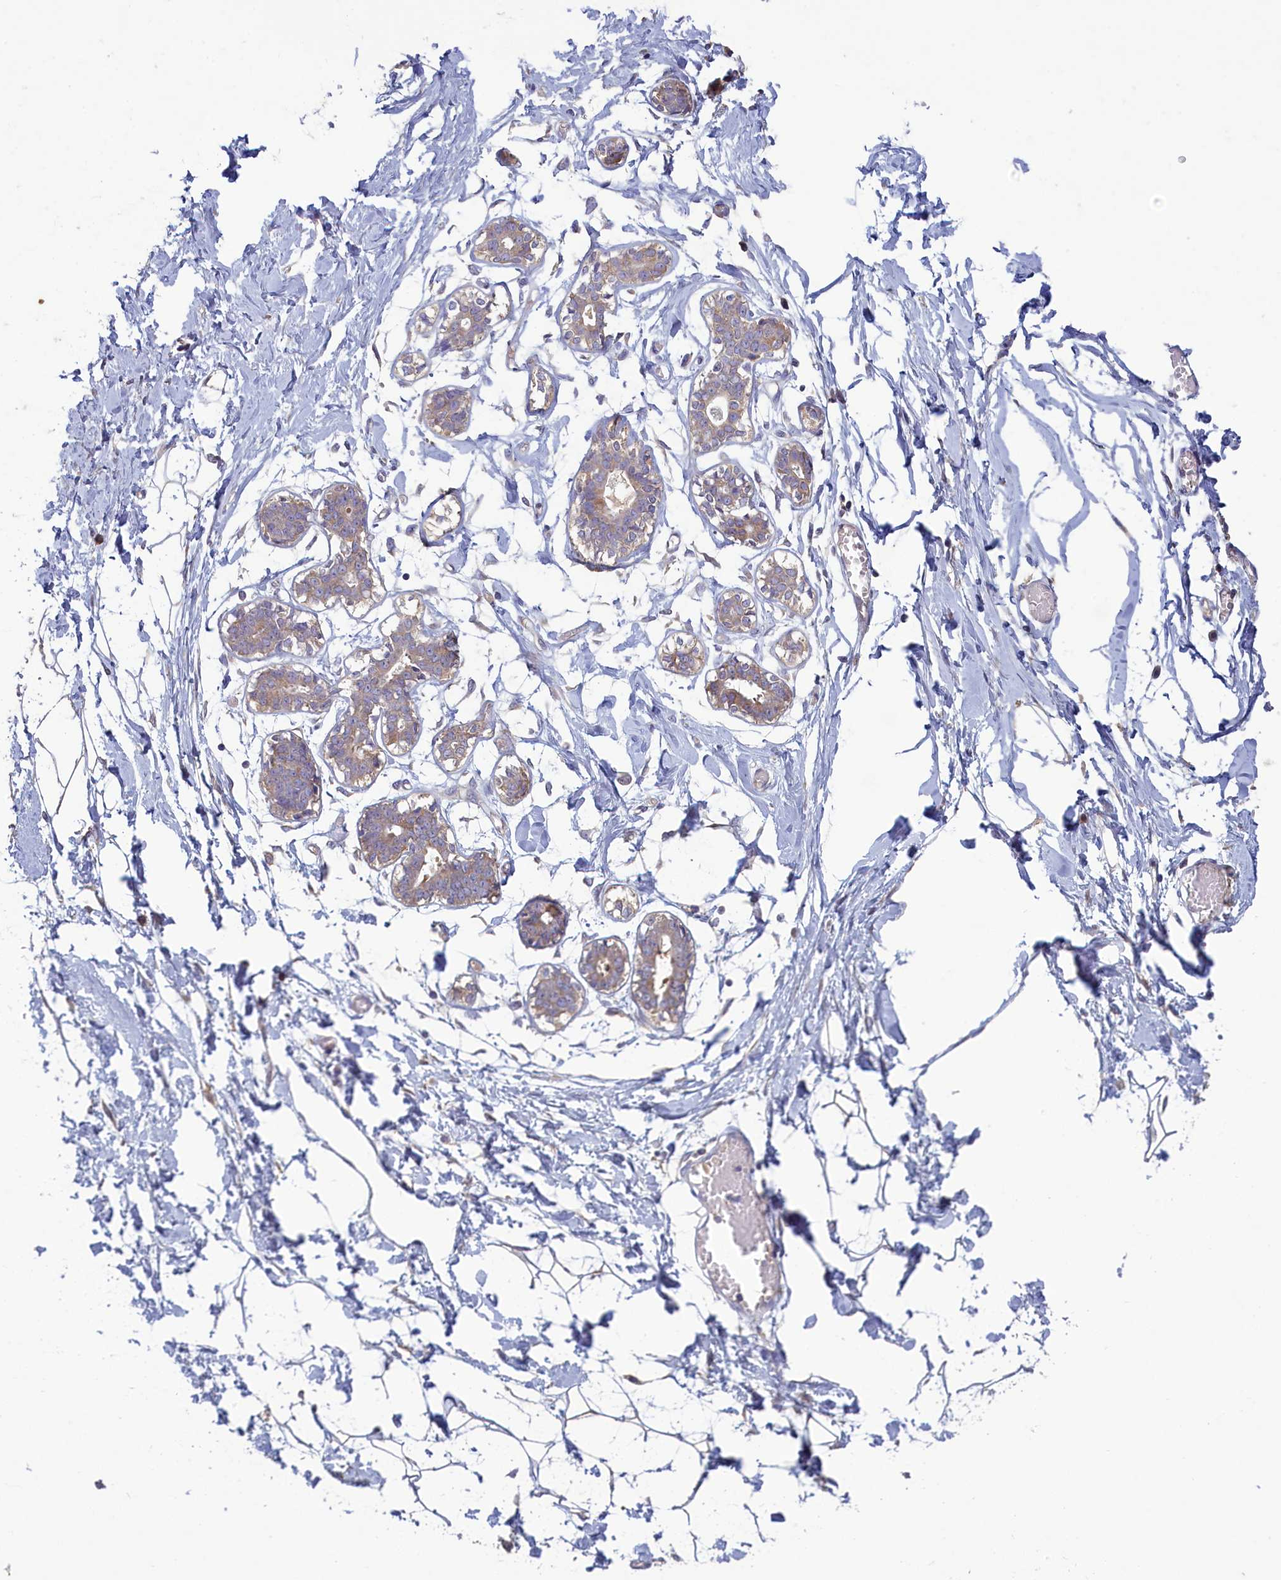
{"staining": {"intensity": "negative", "quantity": "none", "location": "none"}, "tissue": "breast", "cell_type": "Adipocytes", "image_type": "normal", "snomed": [{"axis": "morphology", "description": "Normal tissue, NOS"}, {"axis": "topography", "description": "Breast"}], "caption": "This is an immunohistochemistry (IHC) histopathology image of benign human breast. There is no expression in adipocytes.", "gene": "ATF7IP2", "patient": {"sex": "female", "age": 27}}